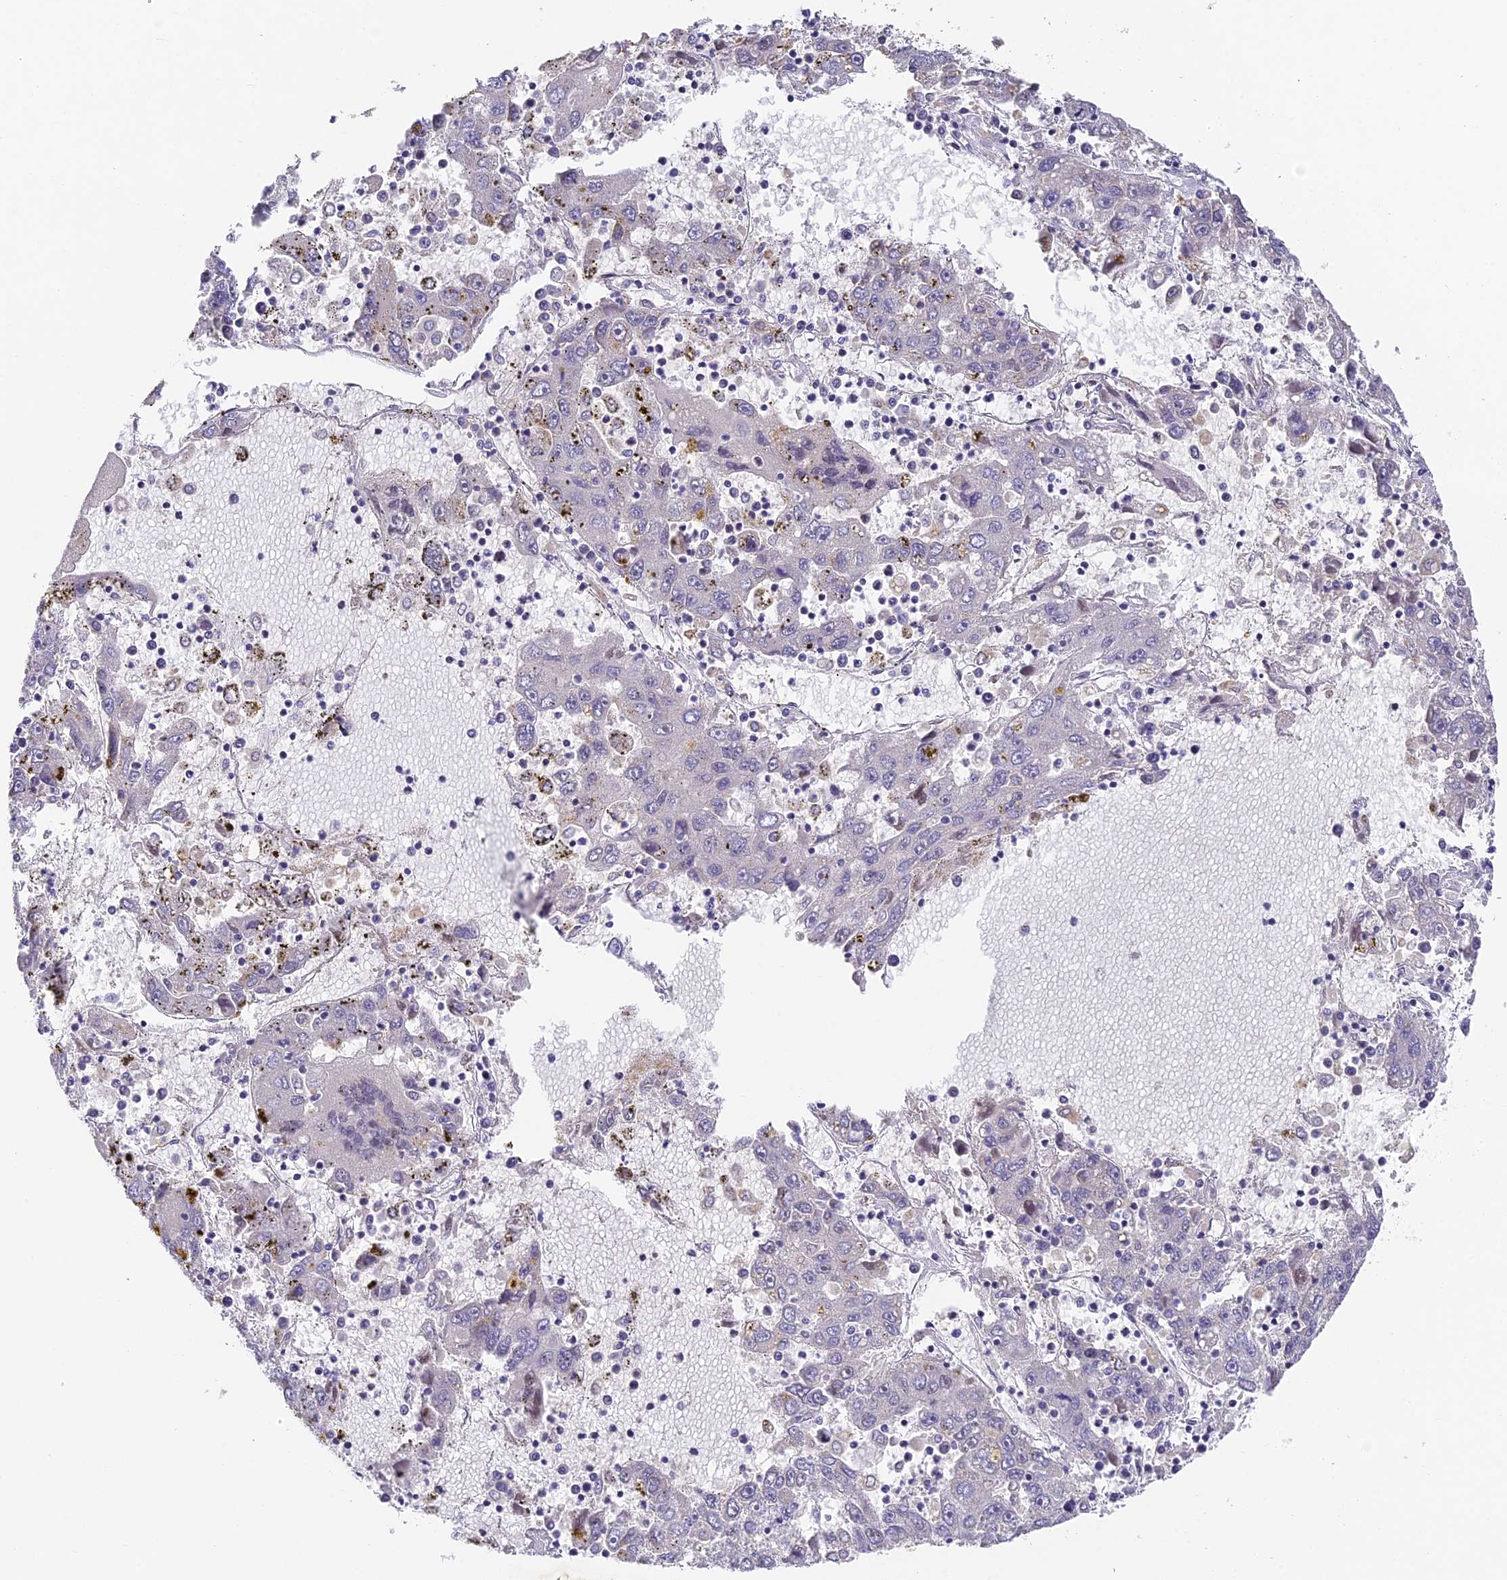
{"staining": {"intensity": "negative", "quantity": "none", "location": "none"}, "tissue": "liver cancer", "cell_type": "Tumor cells", "image_type": "cancer", "snomed": [{"axis": "morphology", "description": "Carcinoma, Hepatocellular, NOS"}, {"axis": "topography", "description": "Liver"}], "caption": "This is a image of IHC staining of liver hepatocellular carcinoma, which shows no expression in tumor cells.", "gene": "DNAAF10", "patient": {"sex": "male", "age": 49}}